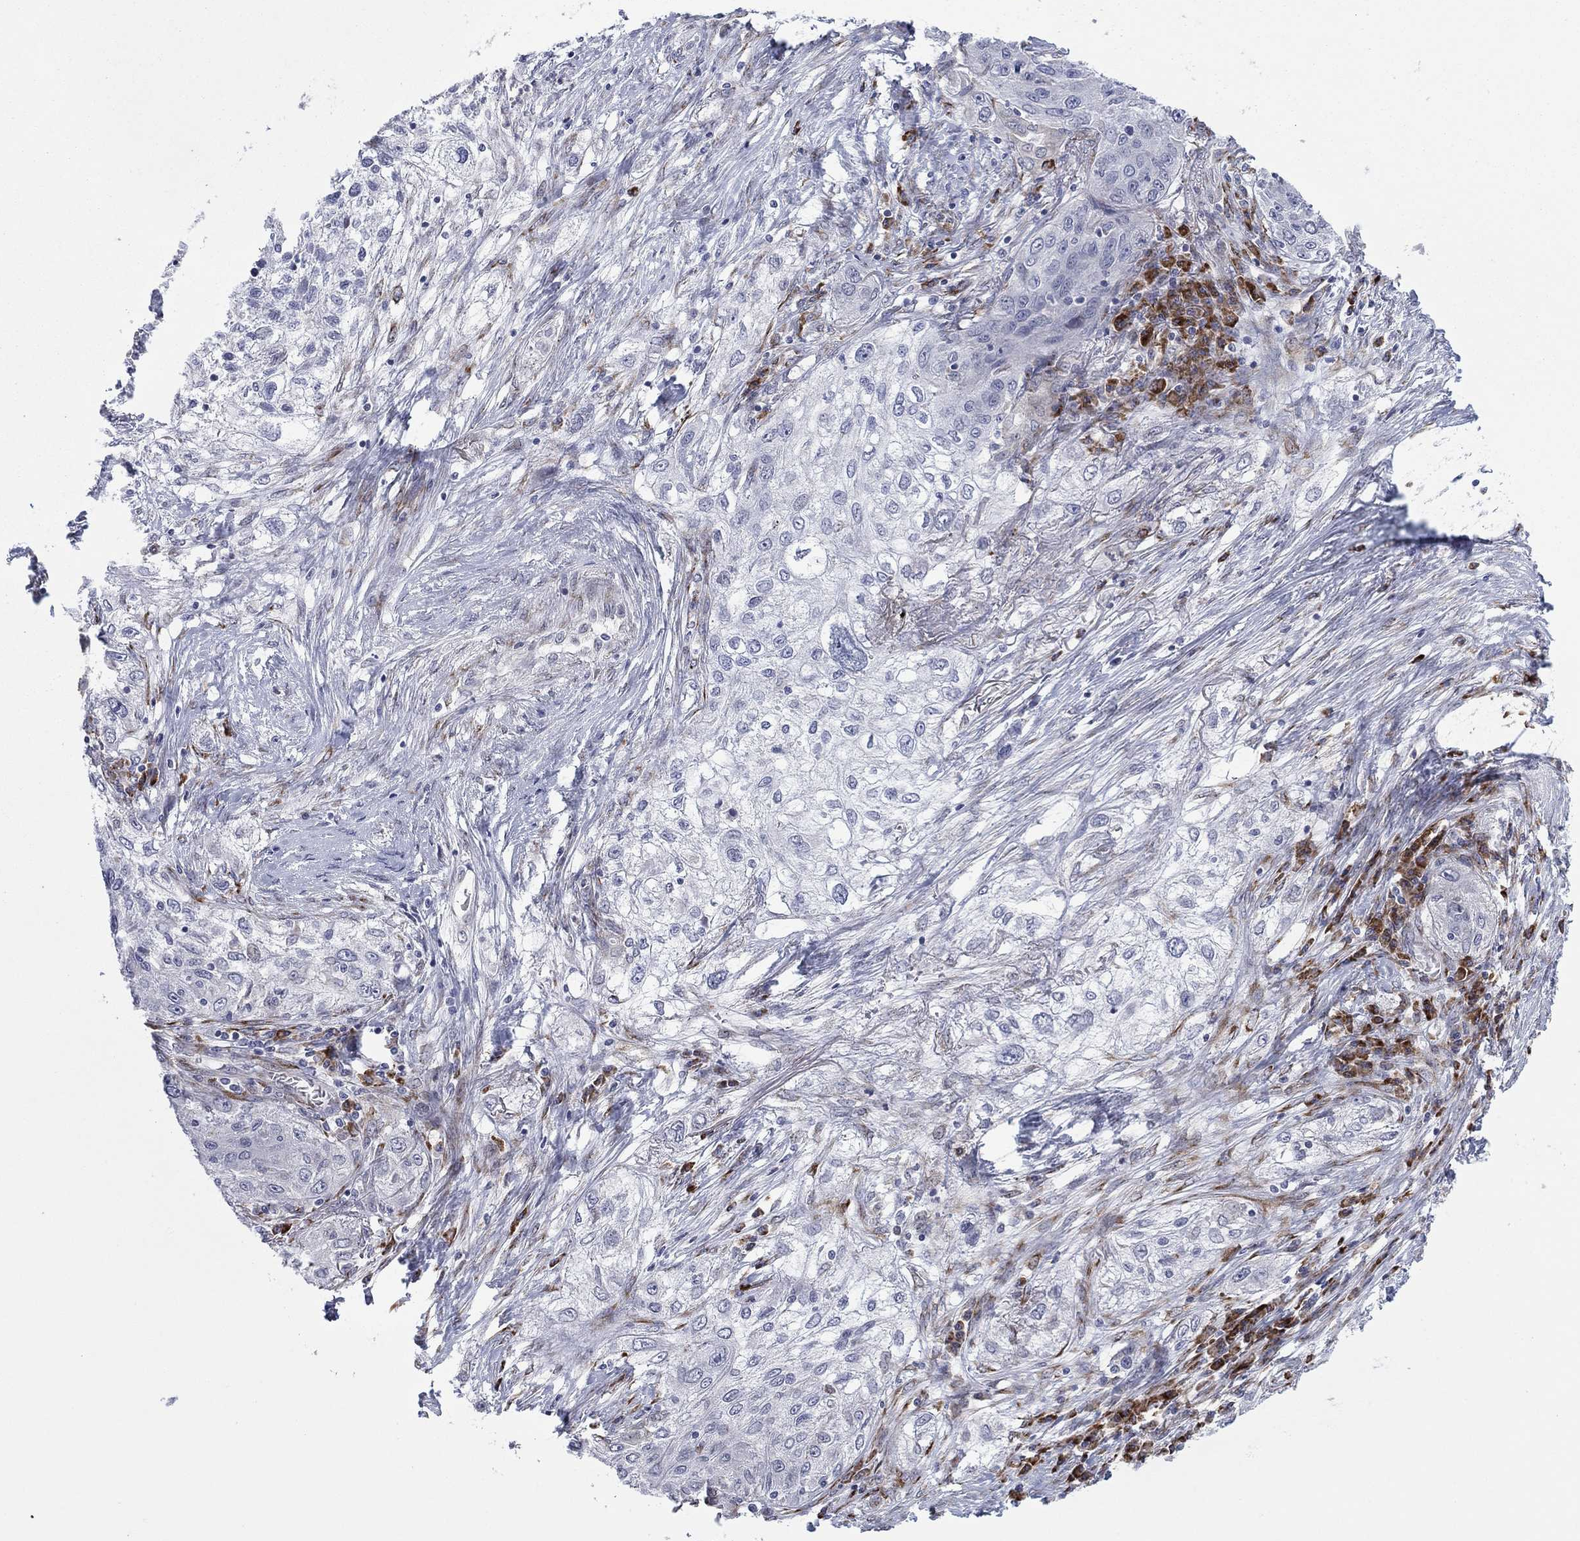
{"staining": {"intensity": "negative", "quantity": "none", "location": "none"}, "tissue": "lung cancer", "cell_type": "Tumor cells", "image_type": "cancer", "snomed": [{"axis": "morphology", "description": "Squamous cell carcinoma, NOS"}, {"axis": "topography", "description": "Lung"}], "caption": "An image of human lung cancer is negative for staining in tumor cells.", "gene": "TTC21B", "patient": {"sex": "female", "age": 69}}